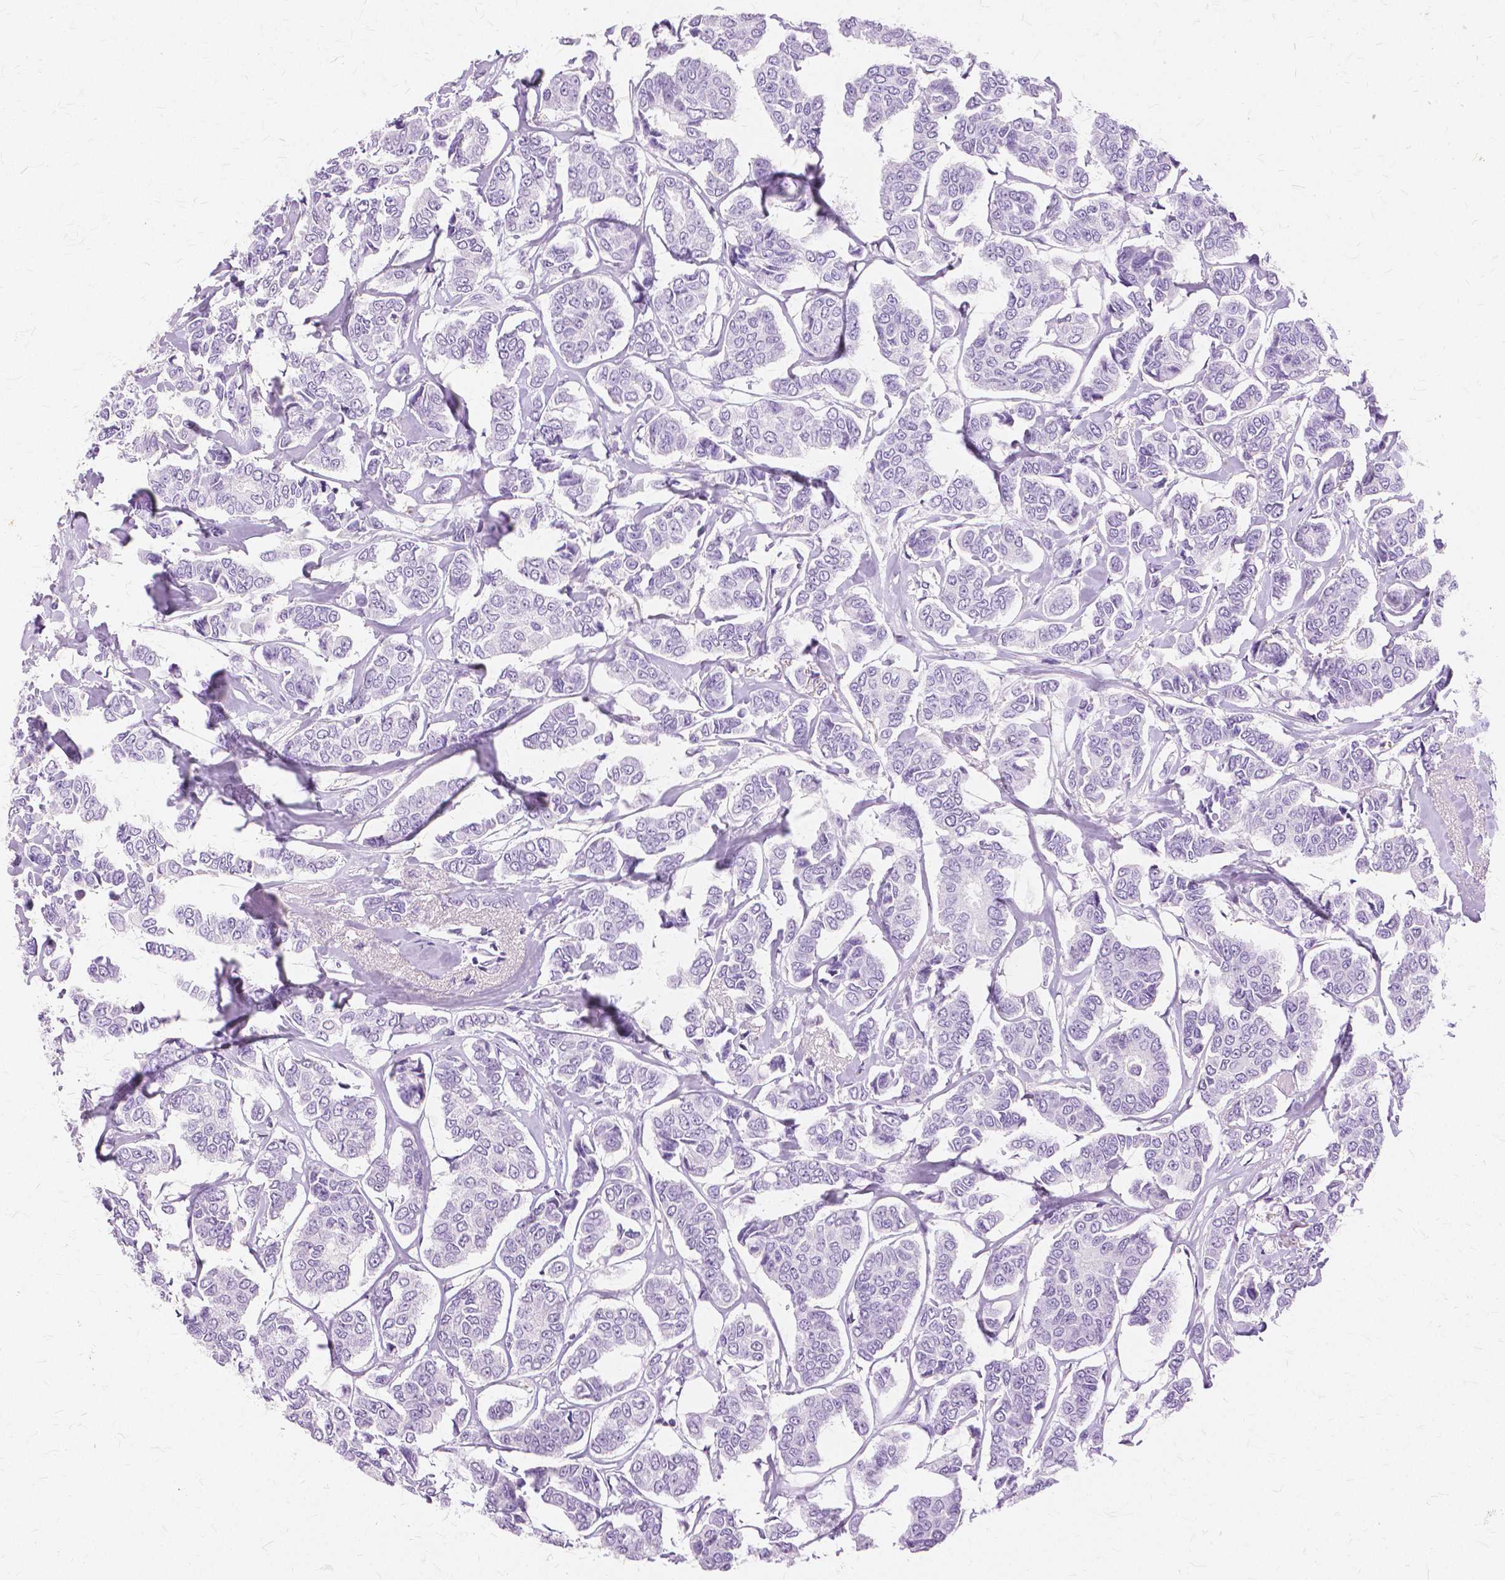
{"staining": {"intensity": "negative", "quantity": "none", "location": "none"}, "tissue": "breast cancer", "cell_type": "Tumor cells", "image_type": "cancer", "snomed": [{"axis": "morphology", "description": "Duct carcinoma"}, {"axis": "topography", "description": "Breast"}], "caption": "Tumor cells are negative for protein expression in human breast cancer (invasive ductal carcinoma).", "gene": "TGM1", "patient": {"sex": "female", "age": 94}}